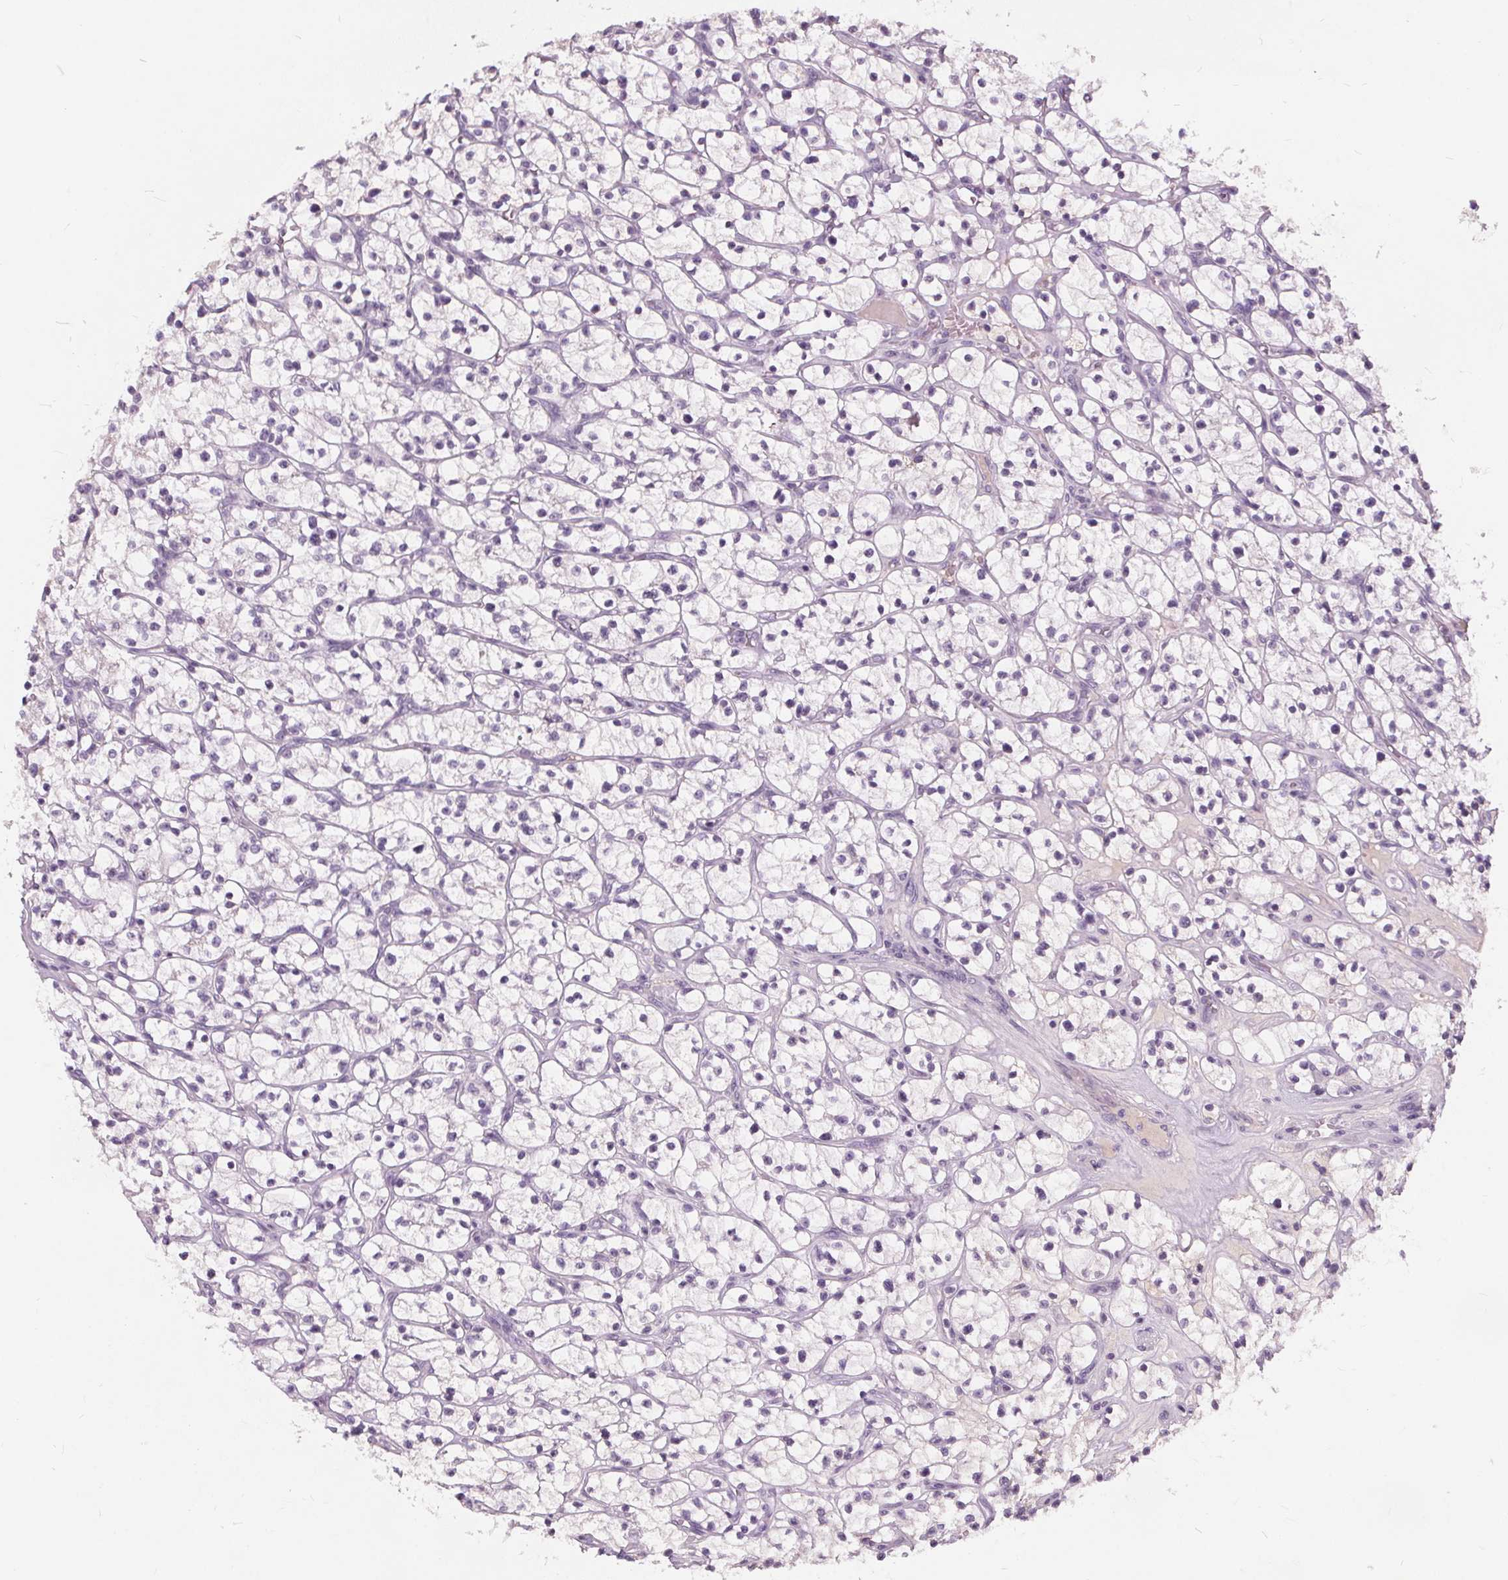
{"staining": {"intensity": "negative", "quantity": "none", "location": "none"}, "tissue": "renal cancer", "cell_type": "Tumor cells", "image_type": "cancer", "snomed": [{"axis": "morphology", "description": "Adenocarcinoma, NOS"}, {"axis": "topography", "description": "Kidney"}], "caption": "Adenocarcinoma (renal) was stained to show a protein in brown. There is no significant staining in tumor cells. The staining was performed using DAB (3,3'-diaminobenzidine) to visualize the protein expression in brown, while the nuclei were stained in blue with hematoxylin (Magnification: 20x).", "gene": "PLA2G2E", "patient": {"sex": "female", "age": 64}}